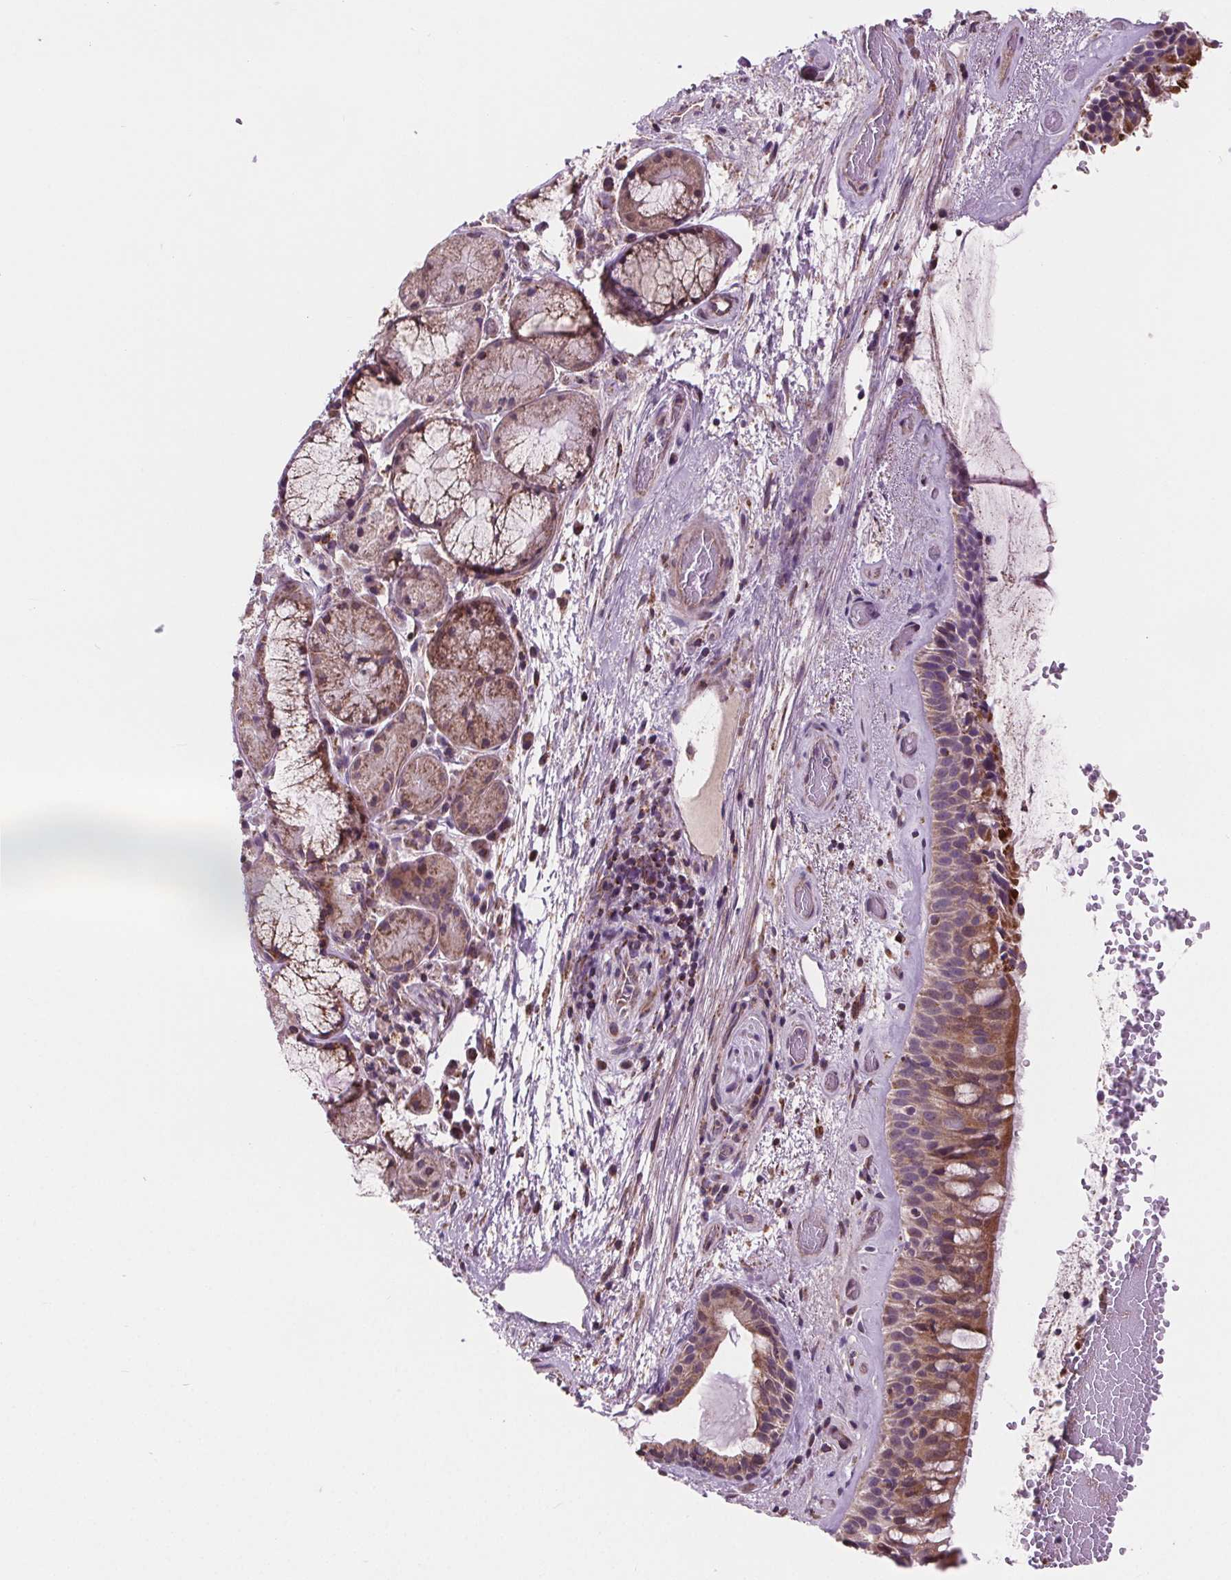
{"staining": {"intensity": "moderate", "quantity": "25%-75%", "location": "cytoplasmic/membranous"}, "tissue": "bronchus", "cell_type": "Respiratory epithelial cells", "image_type": "normal", "snomed": [{"axis": "morphology", "description": "Normal tissue, NOS"}, {"axis": "topography", "description": "Bronchus"}], "caption": "Bronchus stained with DAB IHC exhibits medium levels of moderate cytoplasmic/membranous staining in approximately 25%-75% of respiratory epithelial cells.", "gene": "GOLT1B", "patient": {"sex": "male", "age": 48}}